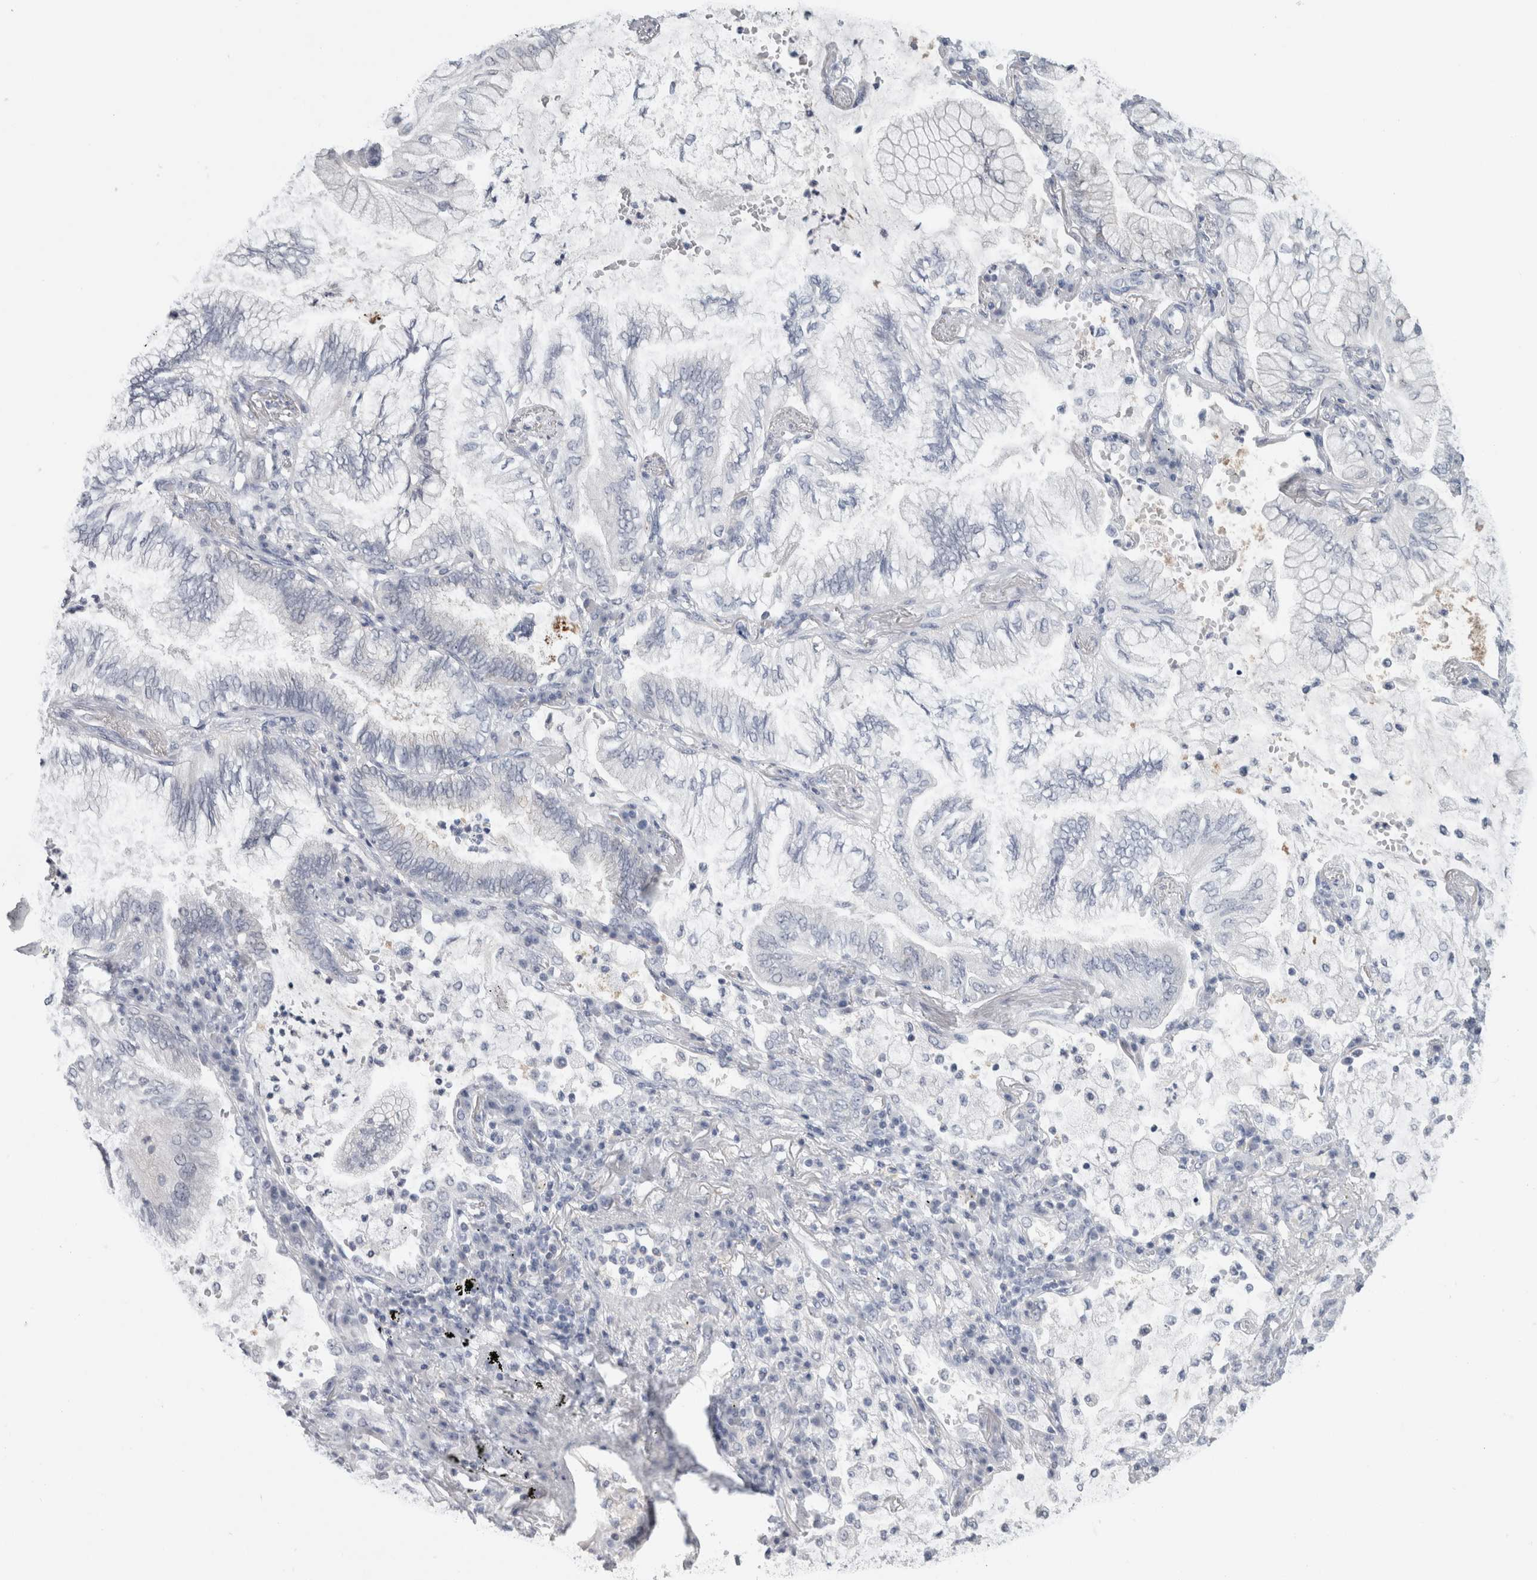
{"staining": {"intensity": "negative", "quantity": "none", "location": "none"}, "tissue": "lung cancer", "cell_type": "Tumor cells", "image_type": "cancer", "snomed": [{"axis": "morphology", "description": "Adenocarcinoma, NOS"}, {"axis": "topography", "description": "Lung"}], "caption": "DAB (3,3'-diaminobenzidine) immunohistochemical staining of lung adenocarcinoma shows no significant staining in tumor cells.", "gene": "CASP6", "patient": {"sex": "female", "age": 70}}